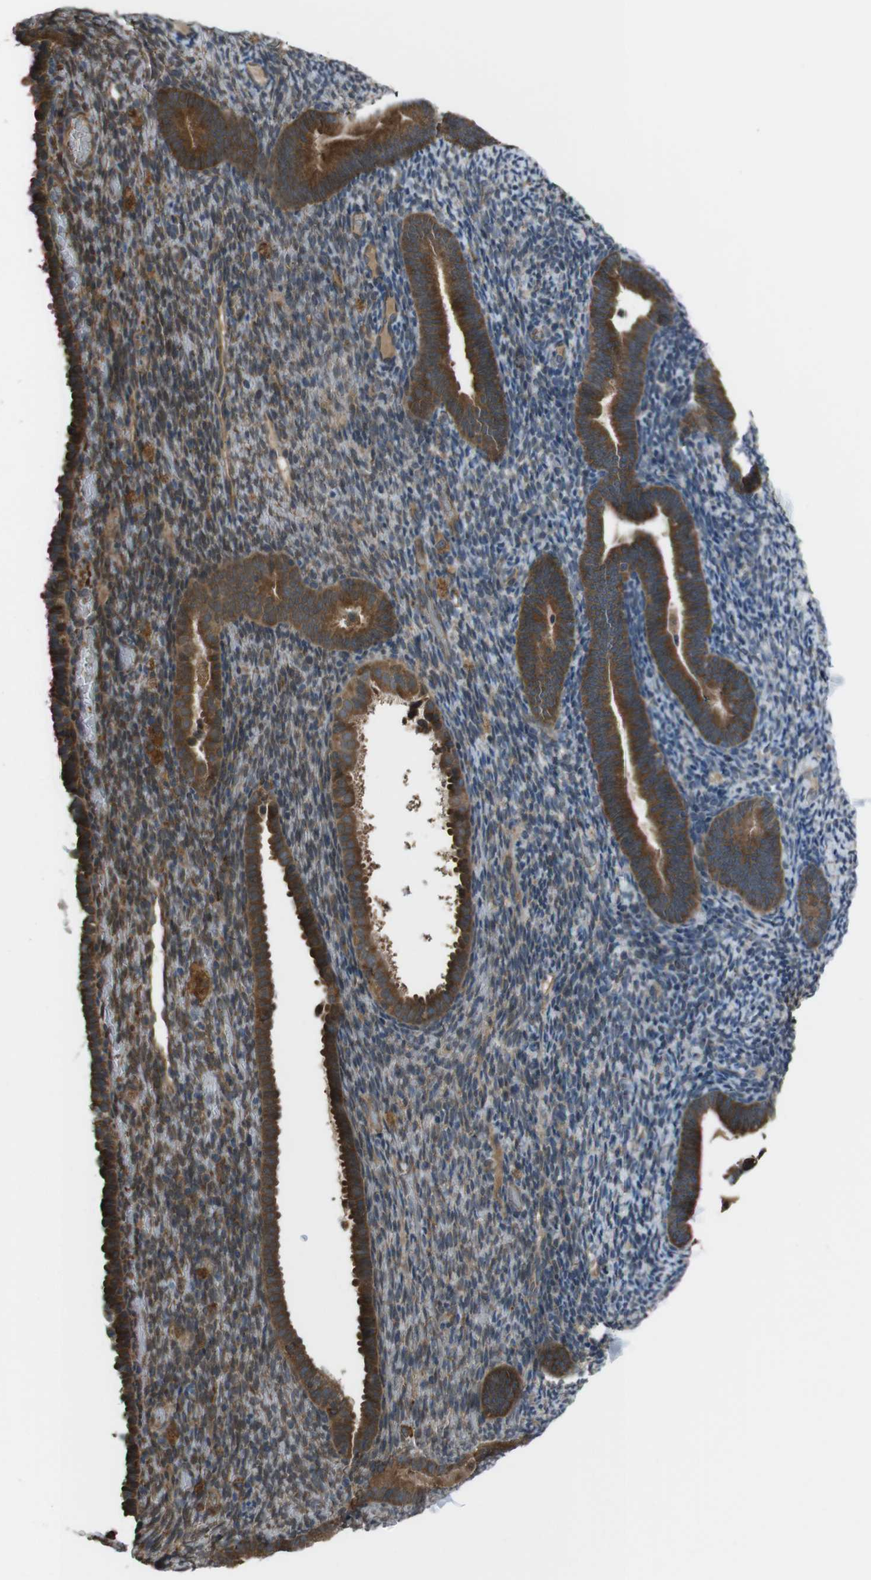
{"staining": {"intensity": "moderate", "quantity": "<25%", "location": "cytoplasmic/membranous"}, "tissue": "endometrium", "cell_type": "Cells in endometrial stroma", "image_type": "normal", "snomed": [{"axis": "morphology", "description": "Normal tissue, NOS"}, {"axis": "topography", "description": "Endometrium"}], "caption": "Immunohistochemistry image of unremarkable endometrium: human endometrium stained using immunohistochemistry (IHC) shows low levels of moderate protein expression localized specifically in the cytoplasmic/membranous of cells in endometrial stroma, appearing as a cytoplasmic/membranous brown color.", "gene": "SSR3", "patient": {"sex": "female", "age": 51}}